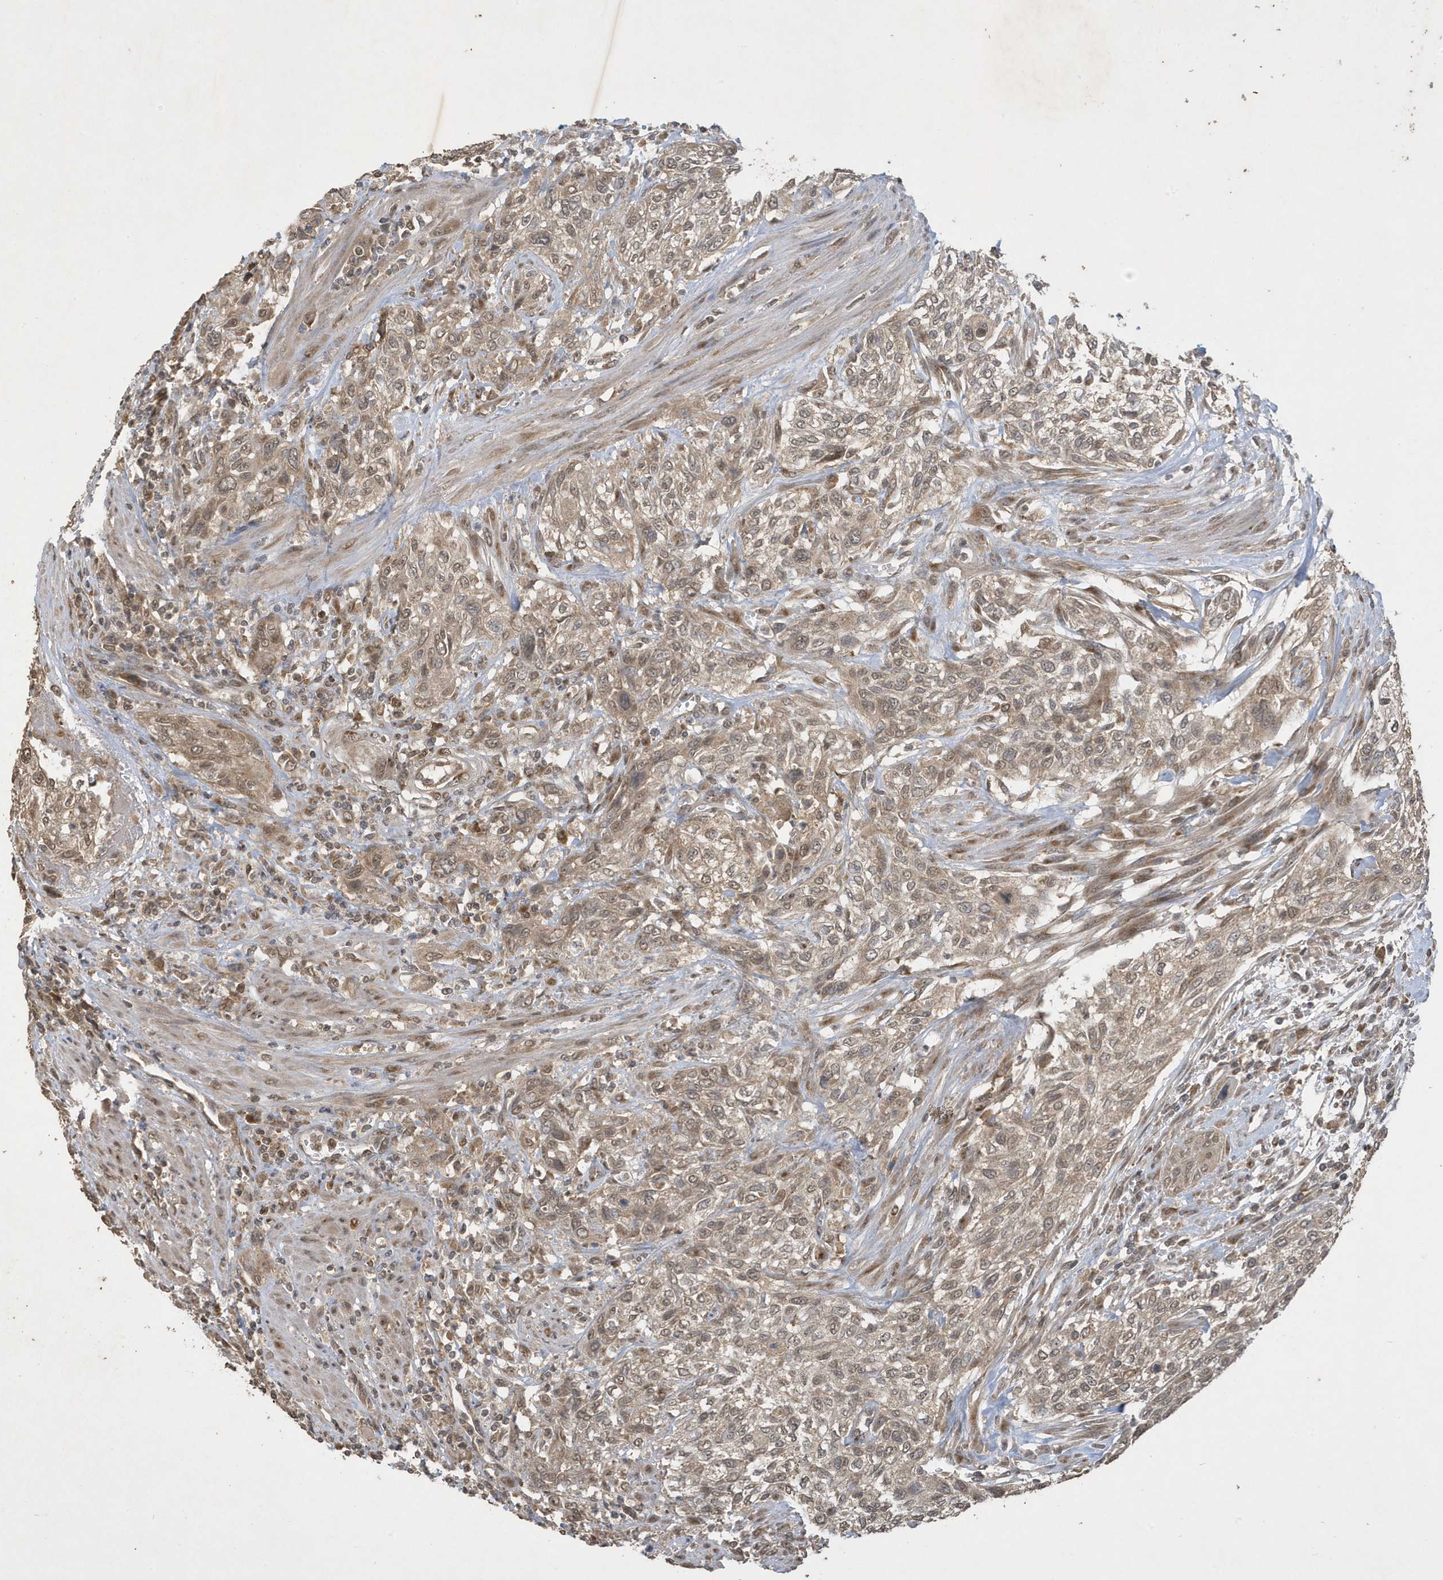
{"staining": {"intensity": "weak", "quantity": ">75%", "location": "cytoplasmic/membranous,nuclear"}, "tissue": "urothelial cancer", "cell_type": "Tumor cells", "image_type": "cancer", "snomed": [{"axis": "morphology", "description": "Urothelial carcinoma, High grade"}, {"axis": "topography", "description": "Urinary bladder"}], "caption": "Immunohistochemistry of human high-grade urothelial carcinoma exhibits low levels of weak cytoplasmic/membranous and nuclear expression in about >75% of tumor cells.", "gene": "STX10", "patient": {"sex": "male", "age": 35}}